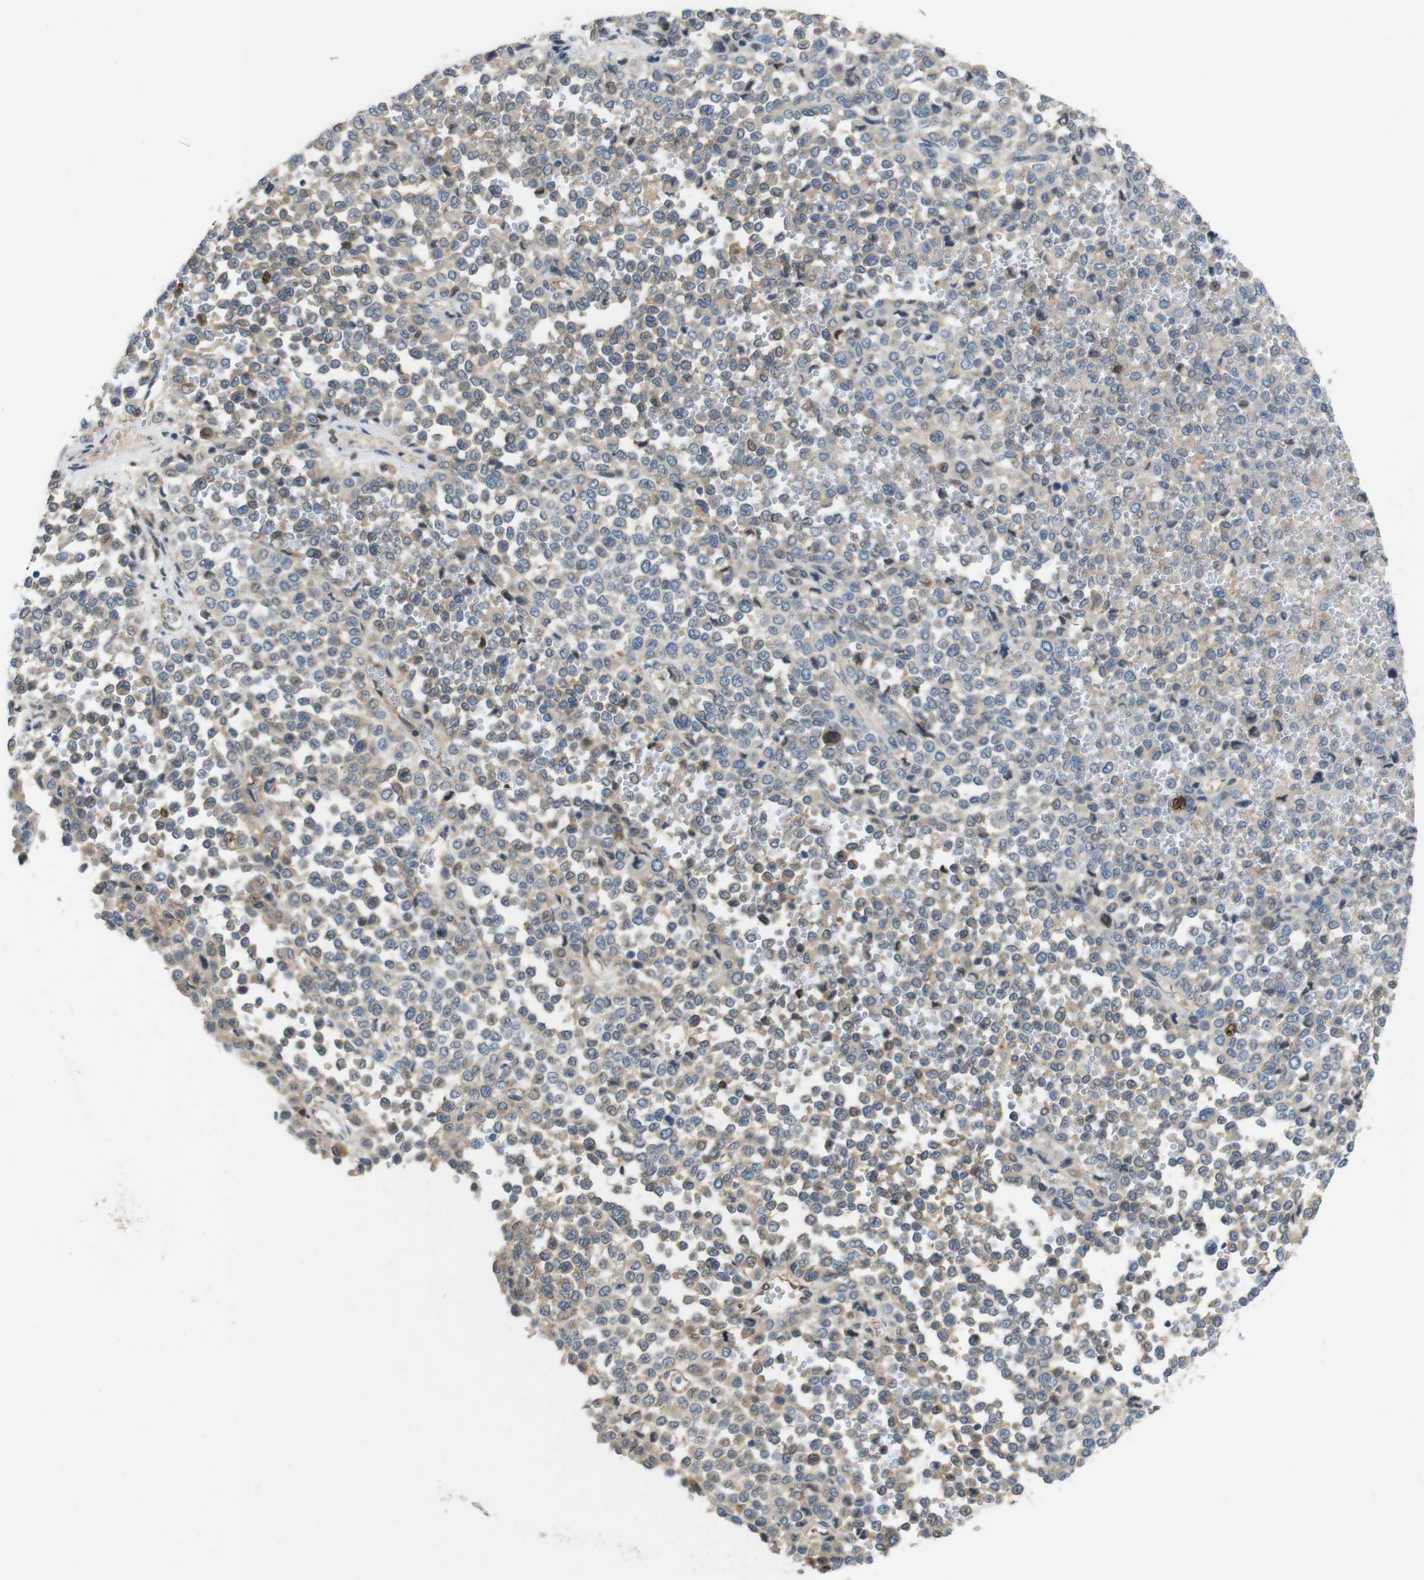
{"staining": {"intensity": "weak", "quantity": "25%-75%", "location": "cytoplasmic/membranous"}, "tissue": "melanoma", "cell_type": "Tumor cells", "image_type": "cancer", "snomed": [{"axis": "morphology", "description": "Malignant melanoma, Metastatic site"}, {"axis": "topography", "description": "Pancreas"}], "caption": "Melanoma was stained to show a protein in brown. There is low levels of weak cytoplasmic/membranous positivity in about 25%-75% of tumor cells.", "gene": "PCDH10", "patient": {"sex": "female", "age": 30}}